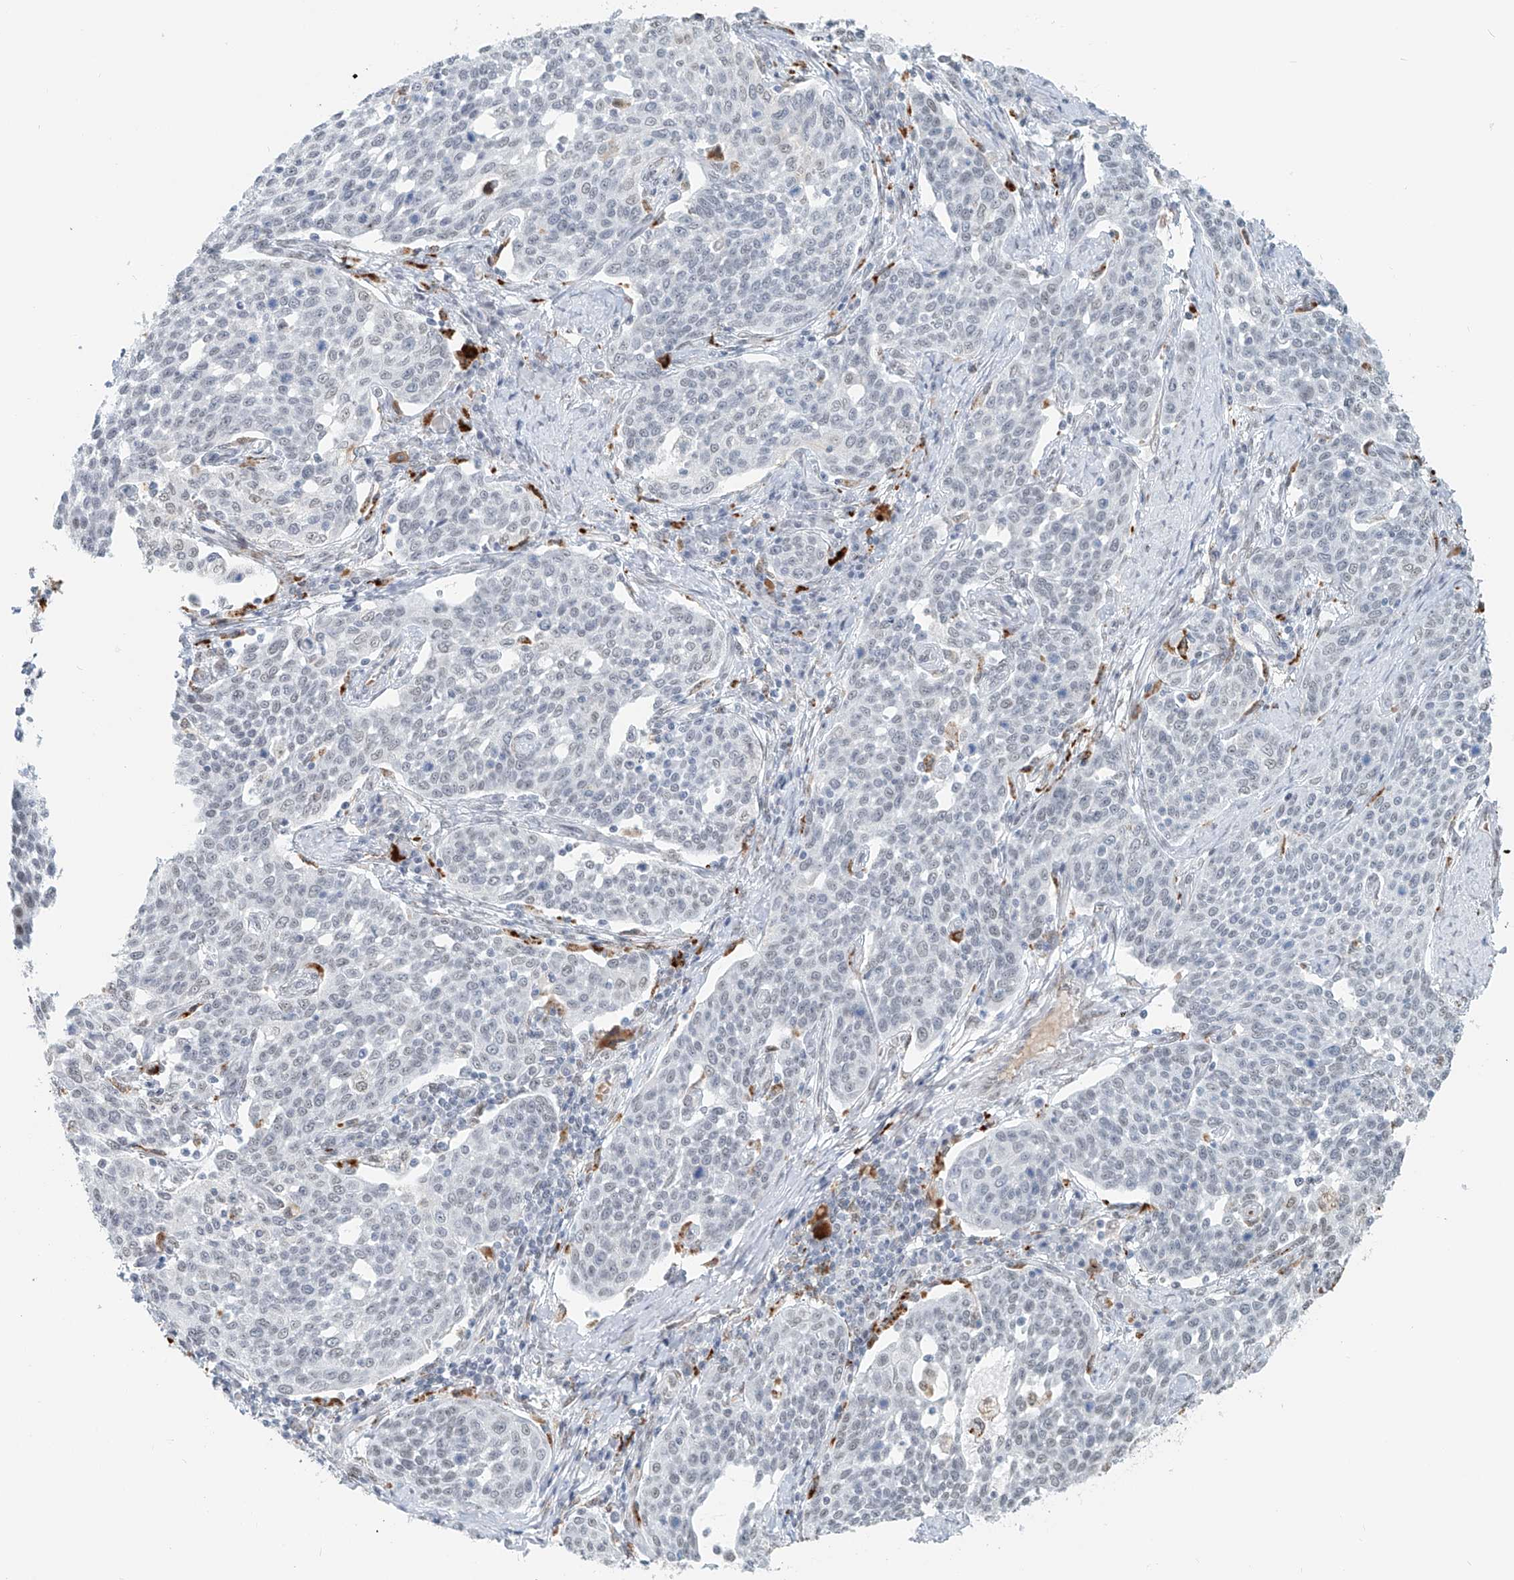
{"staining": {"intensity": "negative", "quantity": "none", "location": "none"}, "tissue": "cervical cancer", "cell_type": "Tumor cells", "image_type": "cancer", "snomed": [{"axis": "morphology", "description": "Squamous cell carcinoma, NOS"}, {"axis": "topography", "description": "Cervix"}], "caption": "DAB (3,3'-diaminobenzidine) immunohistochemical staining of human cervical cancer (squamous cell carcinoma) shows no significant staining in tumor cells.", "gene": "SASH1", "patient": {"sex": "female", "age": 34}}